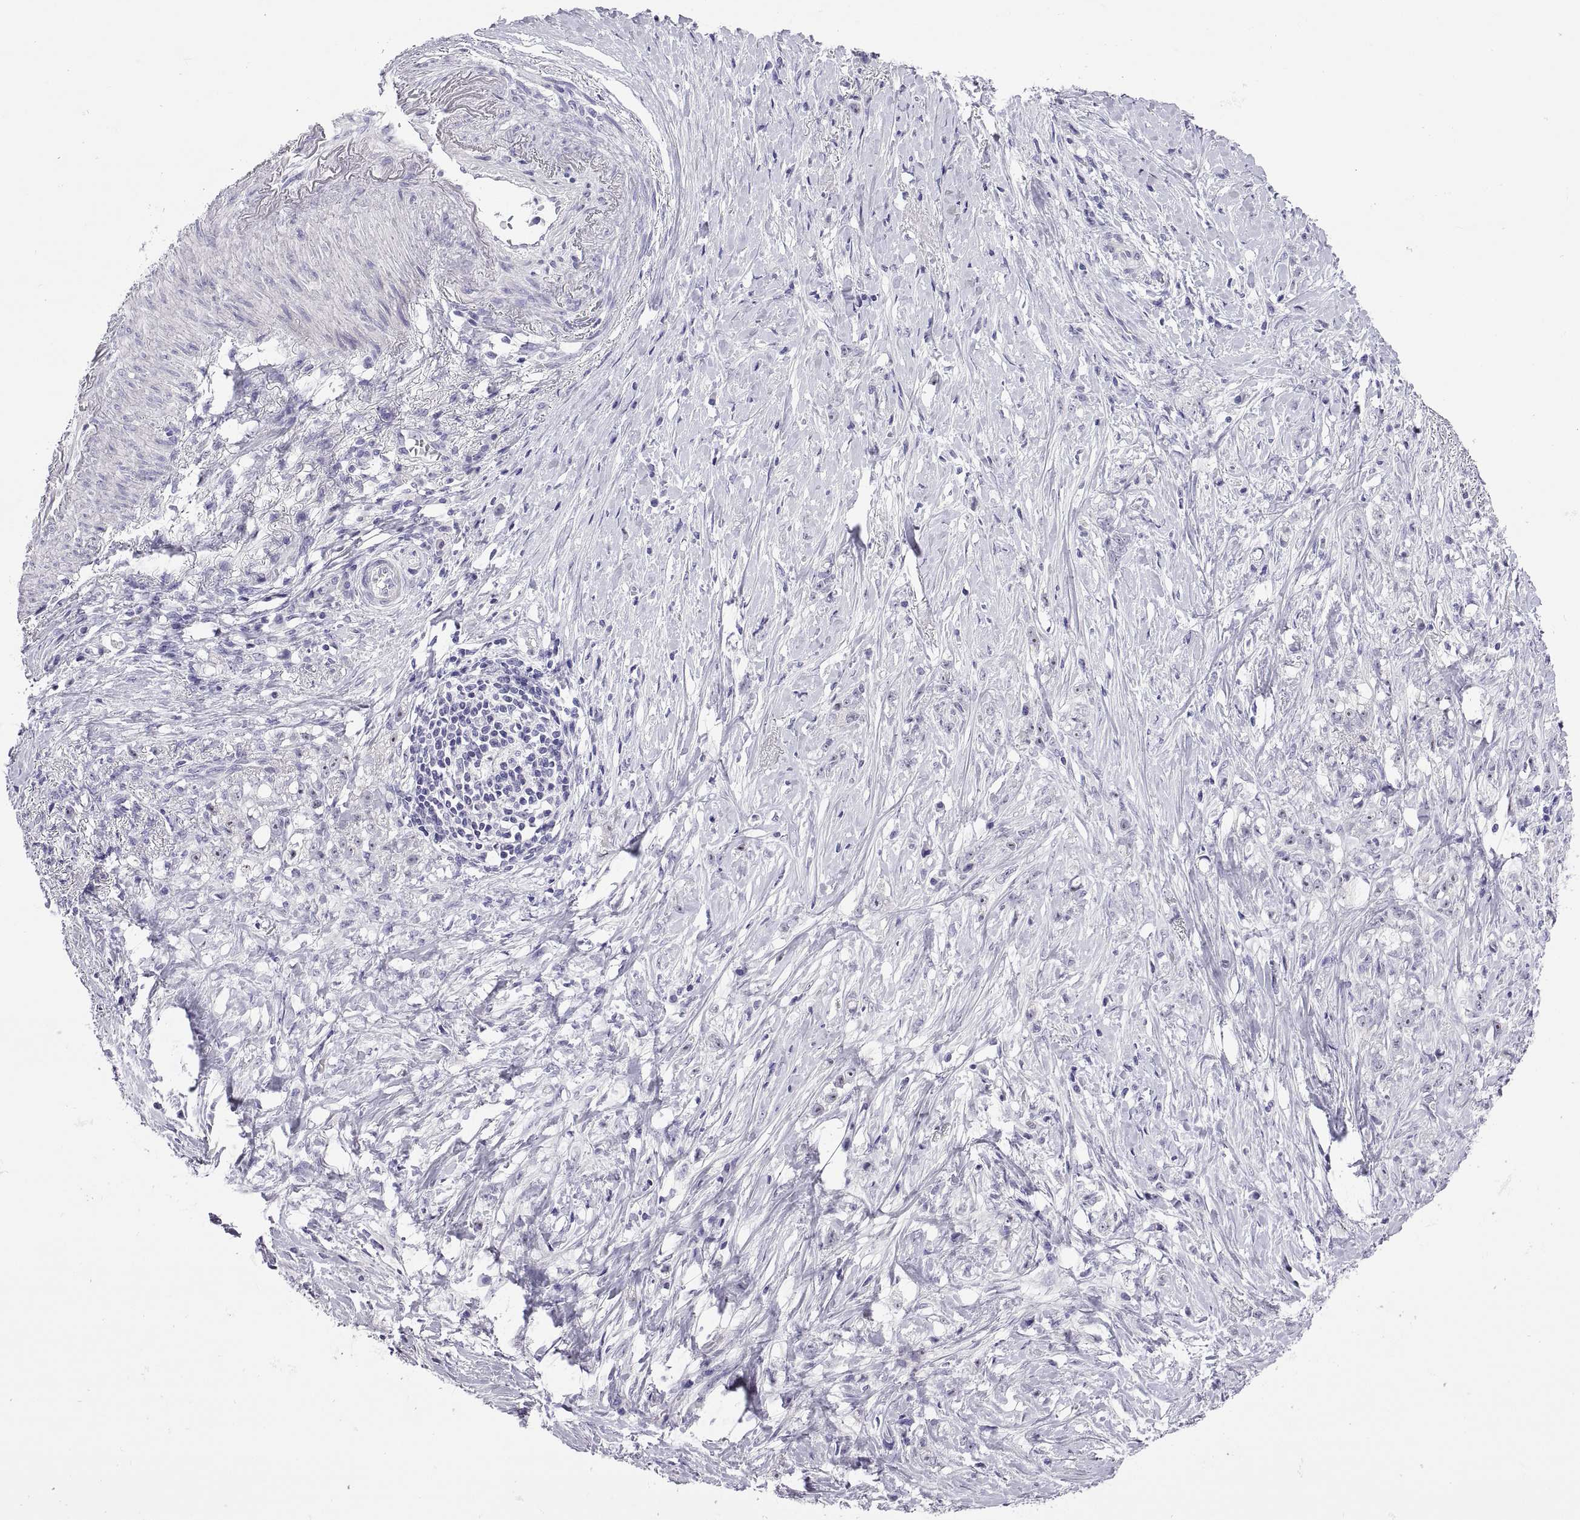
{"staining": {"intensity": "negative", "quantity": "none", "location": "none"}, "tissue": "stomach cancer", "cell_type": "Tumor cells", "image_type": "cancer", "snomed": [{"axis": "morphology", "description": "Adenocarcinoma, NOS"}, {"axis": "topography", "description": "Stomach, lower"}], "caption": "Stomach cancer was stained to show a protein in brown. There is no significant staining in tumor cells. (DAB (3,3'-diaminobenzidine) immunohistochemistry with hematoxylin counter stain).", "gene": "VSX2", "patient": {"sex": "male", "age": 88}}